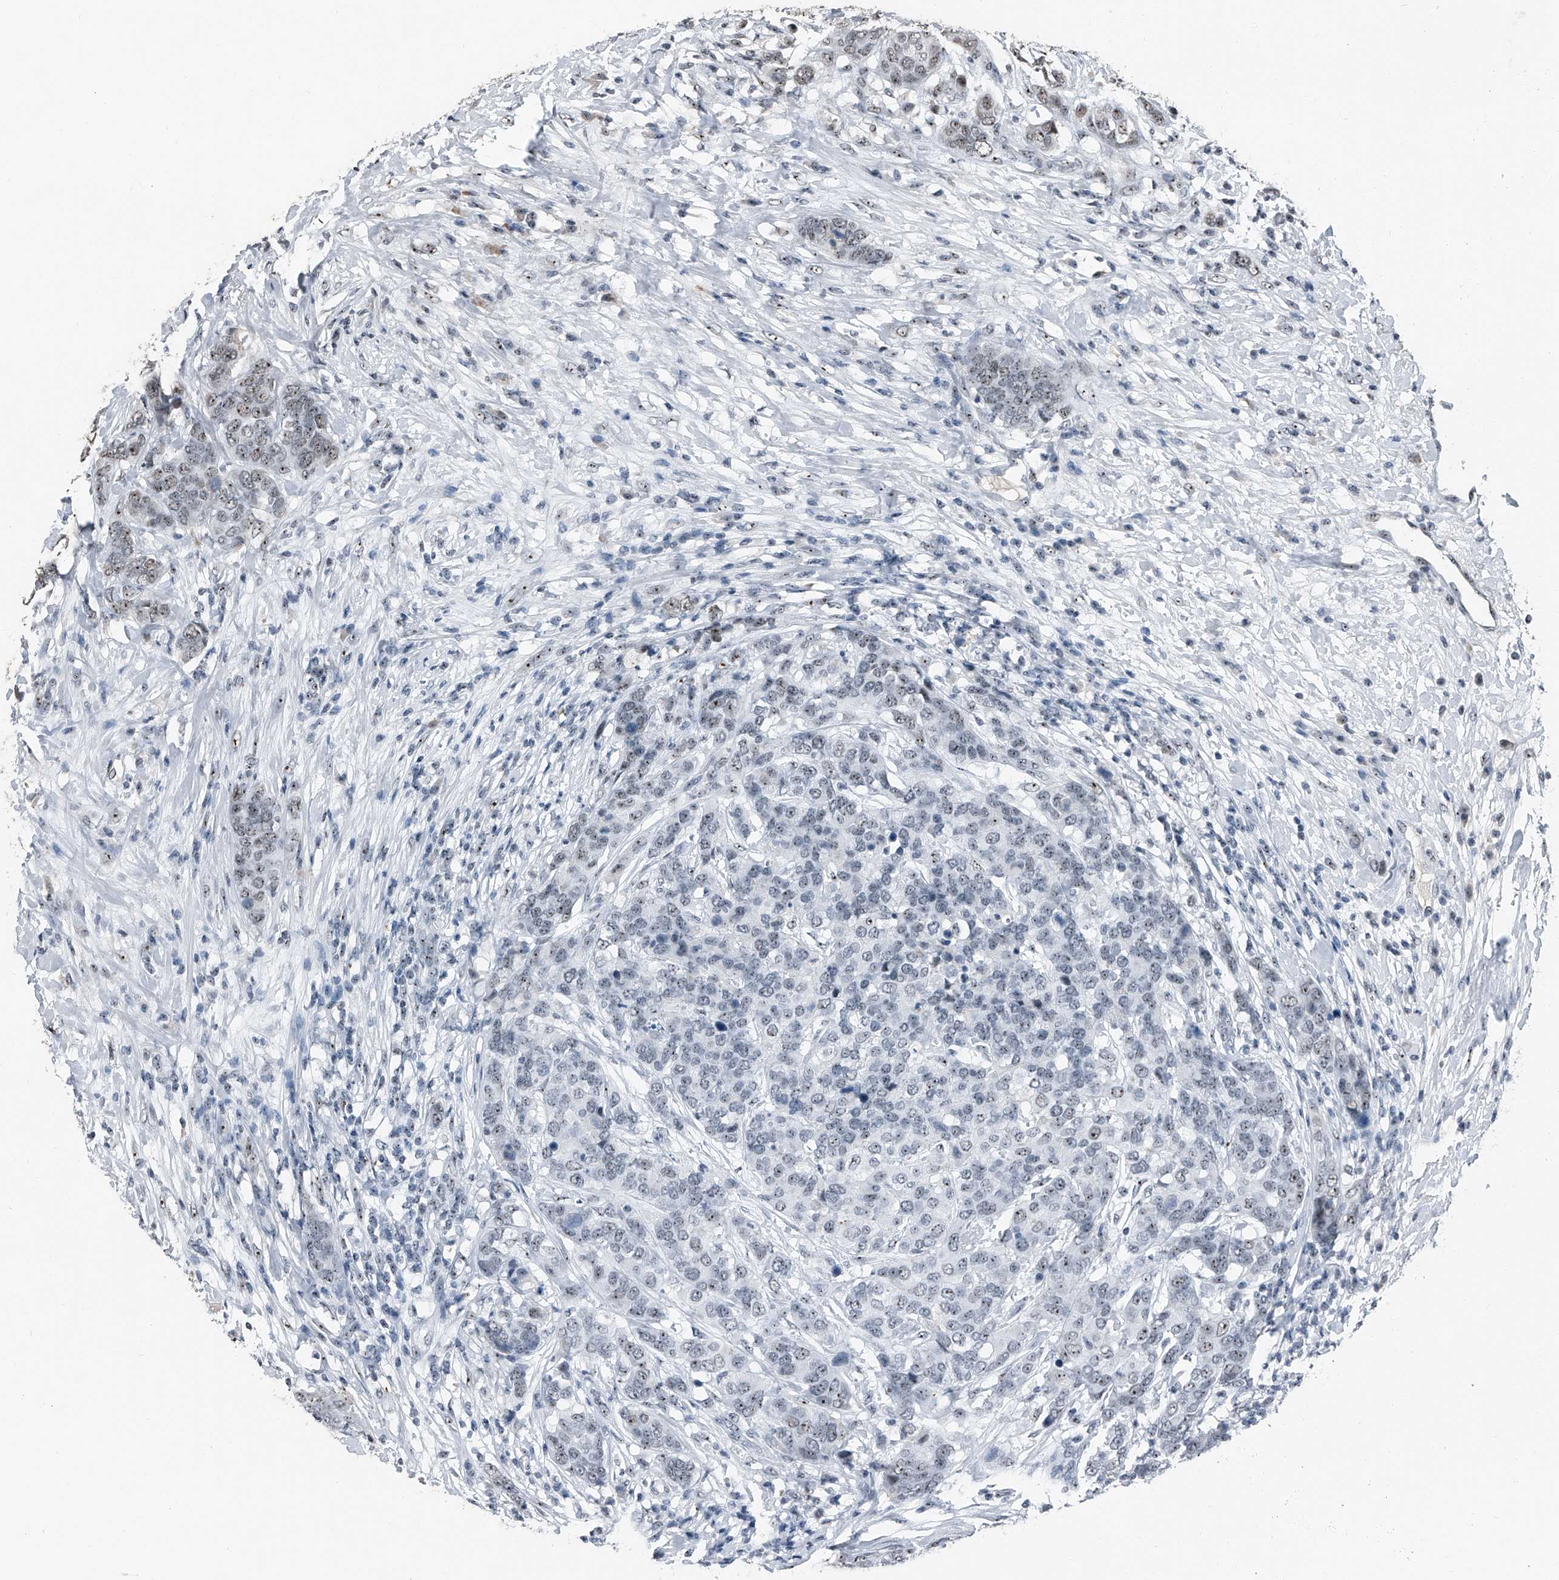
{"staining": {"intensity": "weak", "quantity": "25%-75%", "location": "nuclear"}, "tissue": "breast cancer", "cell_type": "Tumor cells", "image_type": "cancer", "snomed": [{"axis": "morphology", "description": "Lobular carcinoma"}, {"axis": "topography", "description": "Breast"}], "caption": "Breast lobular carcinoma tissue exhibits weak nuclear staining in approximately 25%-75% of tumor cells", "gene": "TCOF1", "patient": {"sex": "female", "age": 59}}